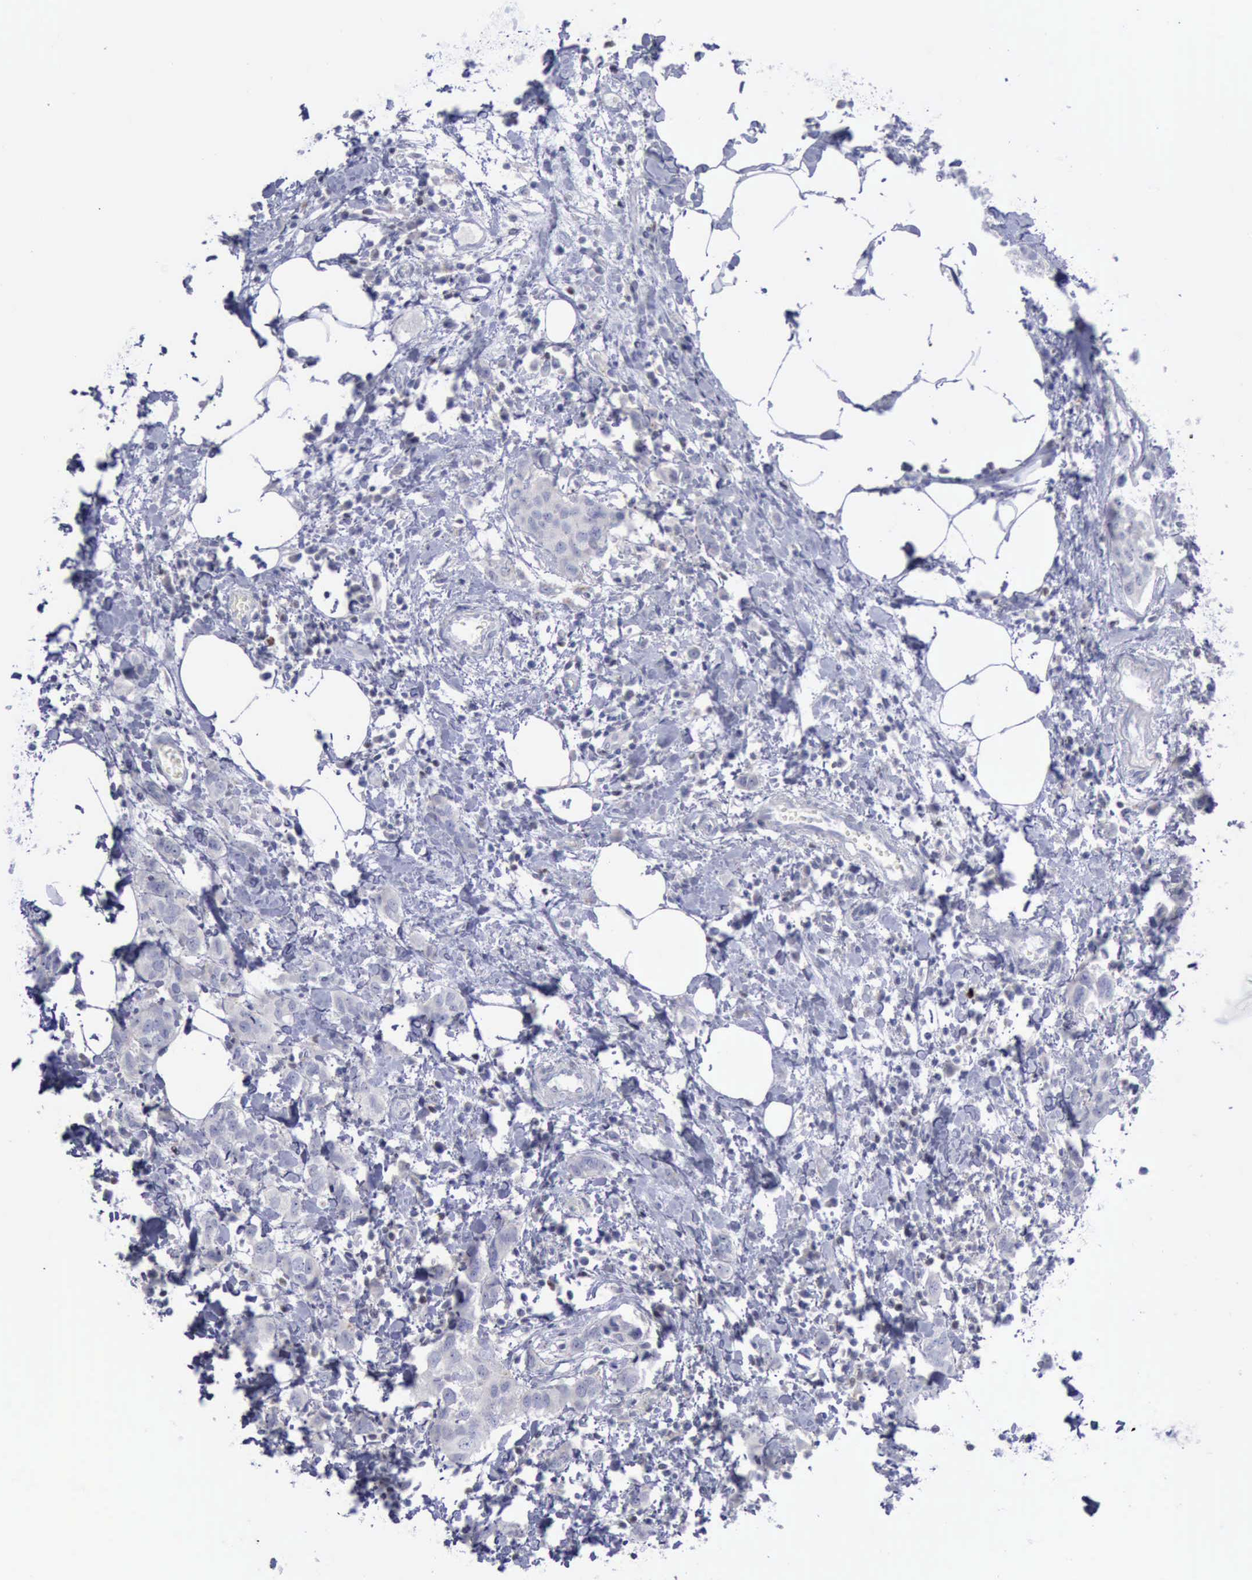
{"staining": {"intensity": "negative", "quantity": "none", "location": "none"}, "tissue": "breast cancer", "cell_type": "Tumor cells", "image_type": "cancer", "snomed": [{"axis": "morphology", "description": "Normal tissue, NOS"}, {"axis": "morphology", "description": "Duct carcinoma"}, {"axis": "topography", "description": "Breast"}], "caption": "Tumor cells are negative for brown protein staining in breast cancer (intraductal carcinoma).", "gene": "SATB2", "patient": {"sex": "female", "age": 50}}